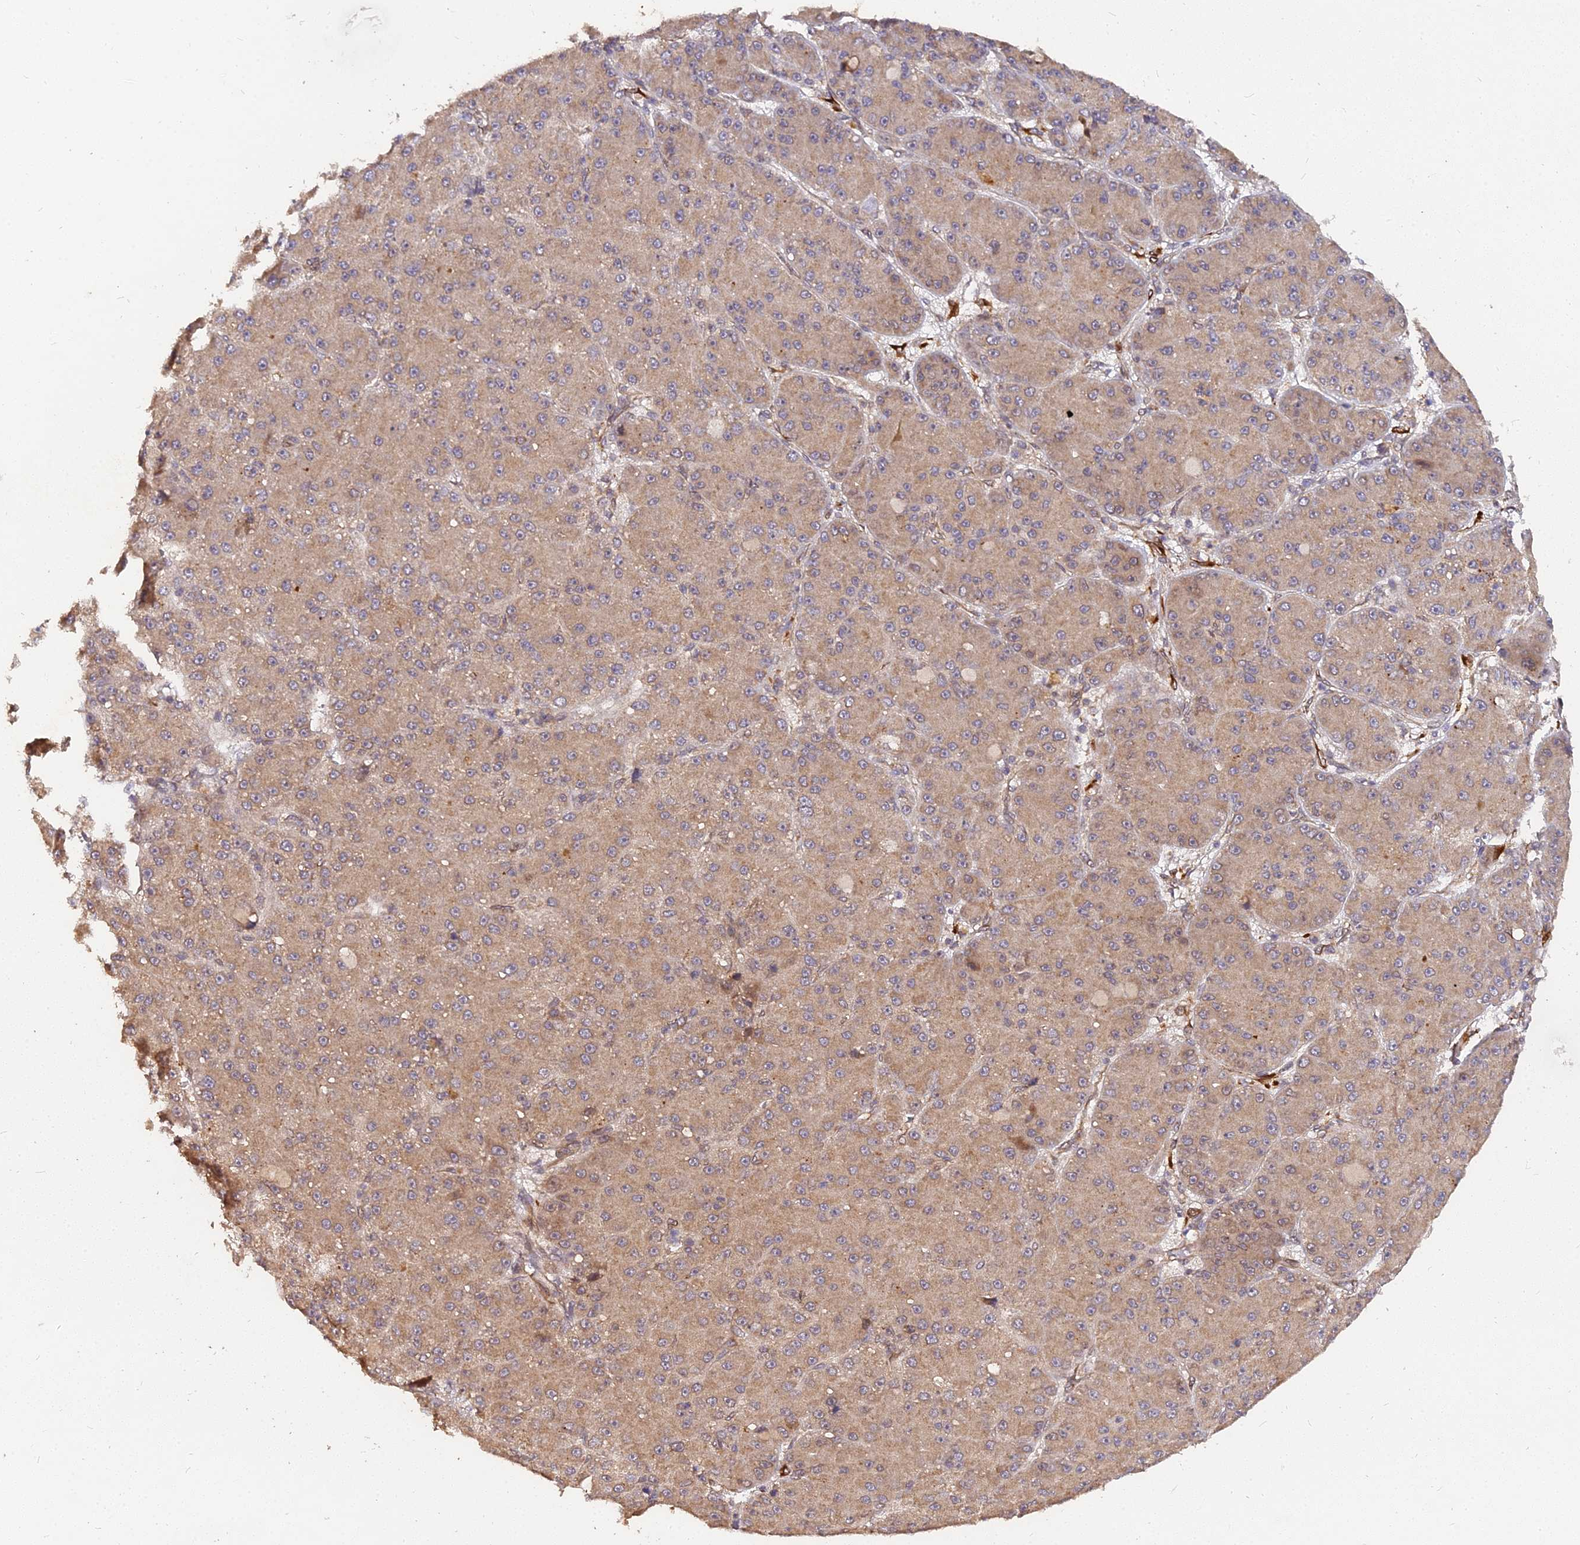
{"staining": {"intensity": "moderate", "quantity": ">75%", "location": "cytoplasmic/membranous"}, "tissue": "liver cancer", "cell_type": "Tumor cells", "image_type": "cancer", "snomed": [{"axis": "morphology", "description": "Carcinoma, Hepatocellular, NOS"}, {"axis": "topography", "description": "Liver"}], "caption": "Human liver hepatocellular carcinoma stained for a protein (brown) exhibits moderate cytoplasmic/membranous positive staining in about >75% of tumor cells.", "gene": "PDE4D", "patient": {"sex": "male", "age": 67}}